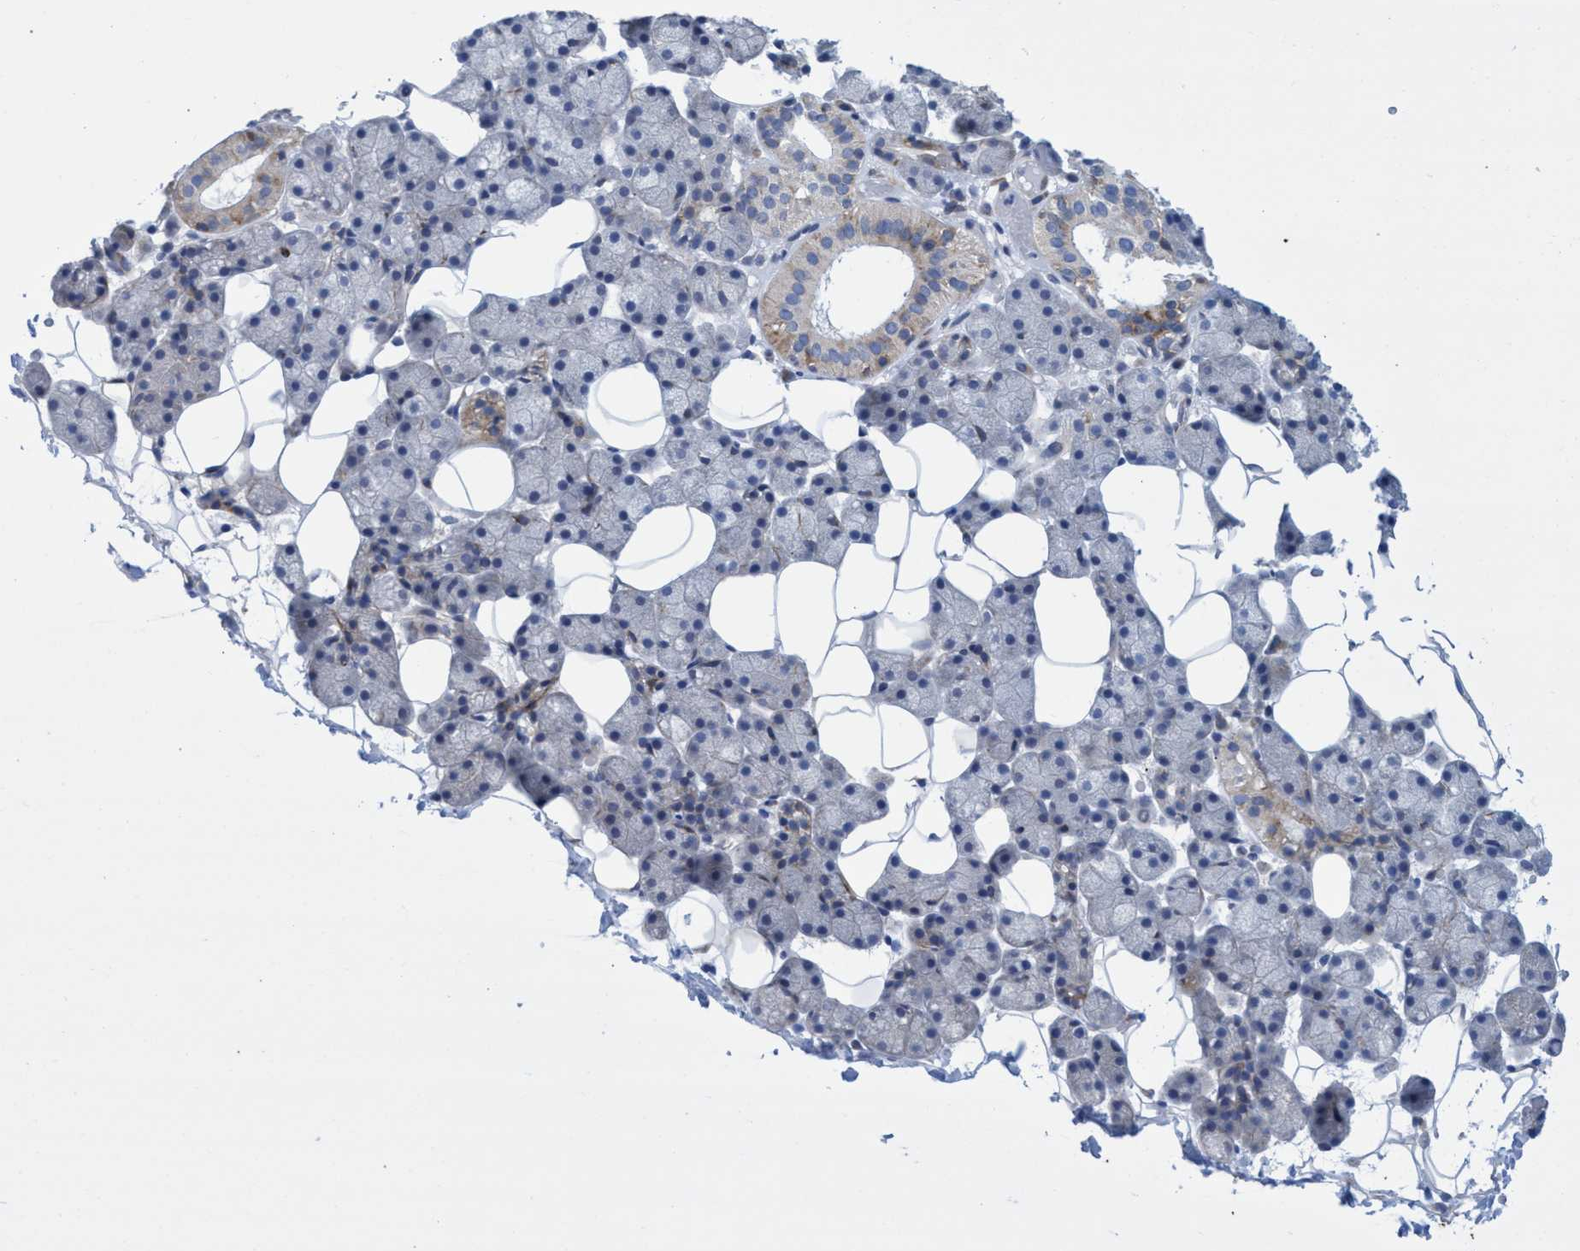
{"staining": {"intensity": "moderate", "quantity": "<25%", "location": "cytoplasmic/membranous"}, "tissue": "salivary gland", "cell_type": "Glandular cells", "image_type": "normal", "snomed": [{"axis": "morphology", "description": "Normal tissue, NOS"}, {"axis": "topography", "description": "Salivary gland"}], "caption": "The histopathology image displays staining of benign salivary gland, revealing moderate cytoplasmic/membranous protein staining (brown color) within glandular cells. Ihc stains the protein of interest in brown and the nuclei are stained blue.", "gene": "R3HCC1", "patient": {"sex": "female", "age": 33}}